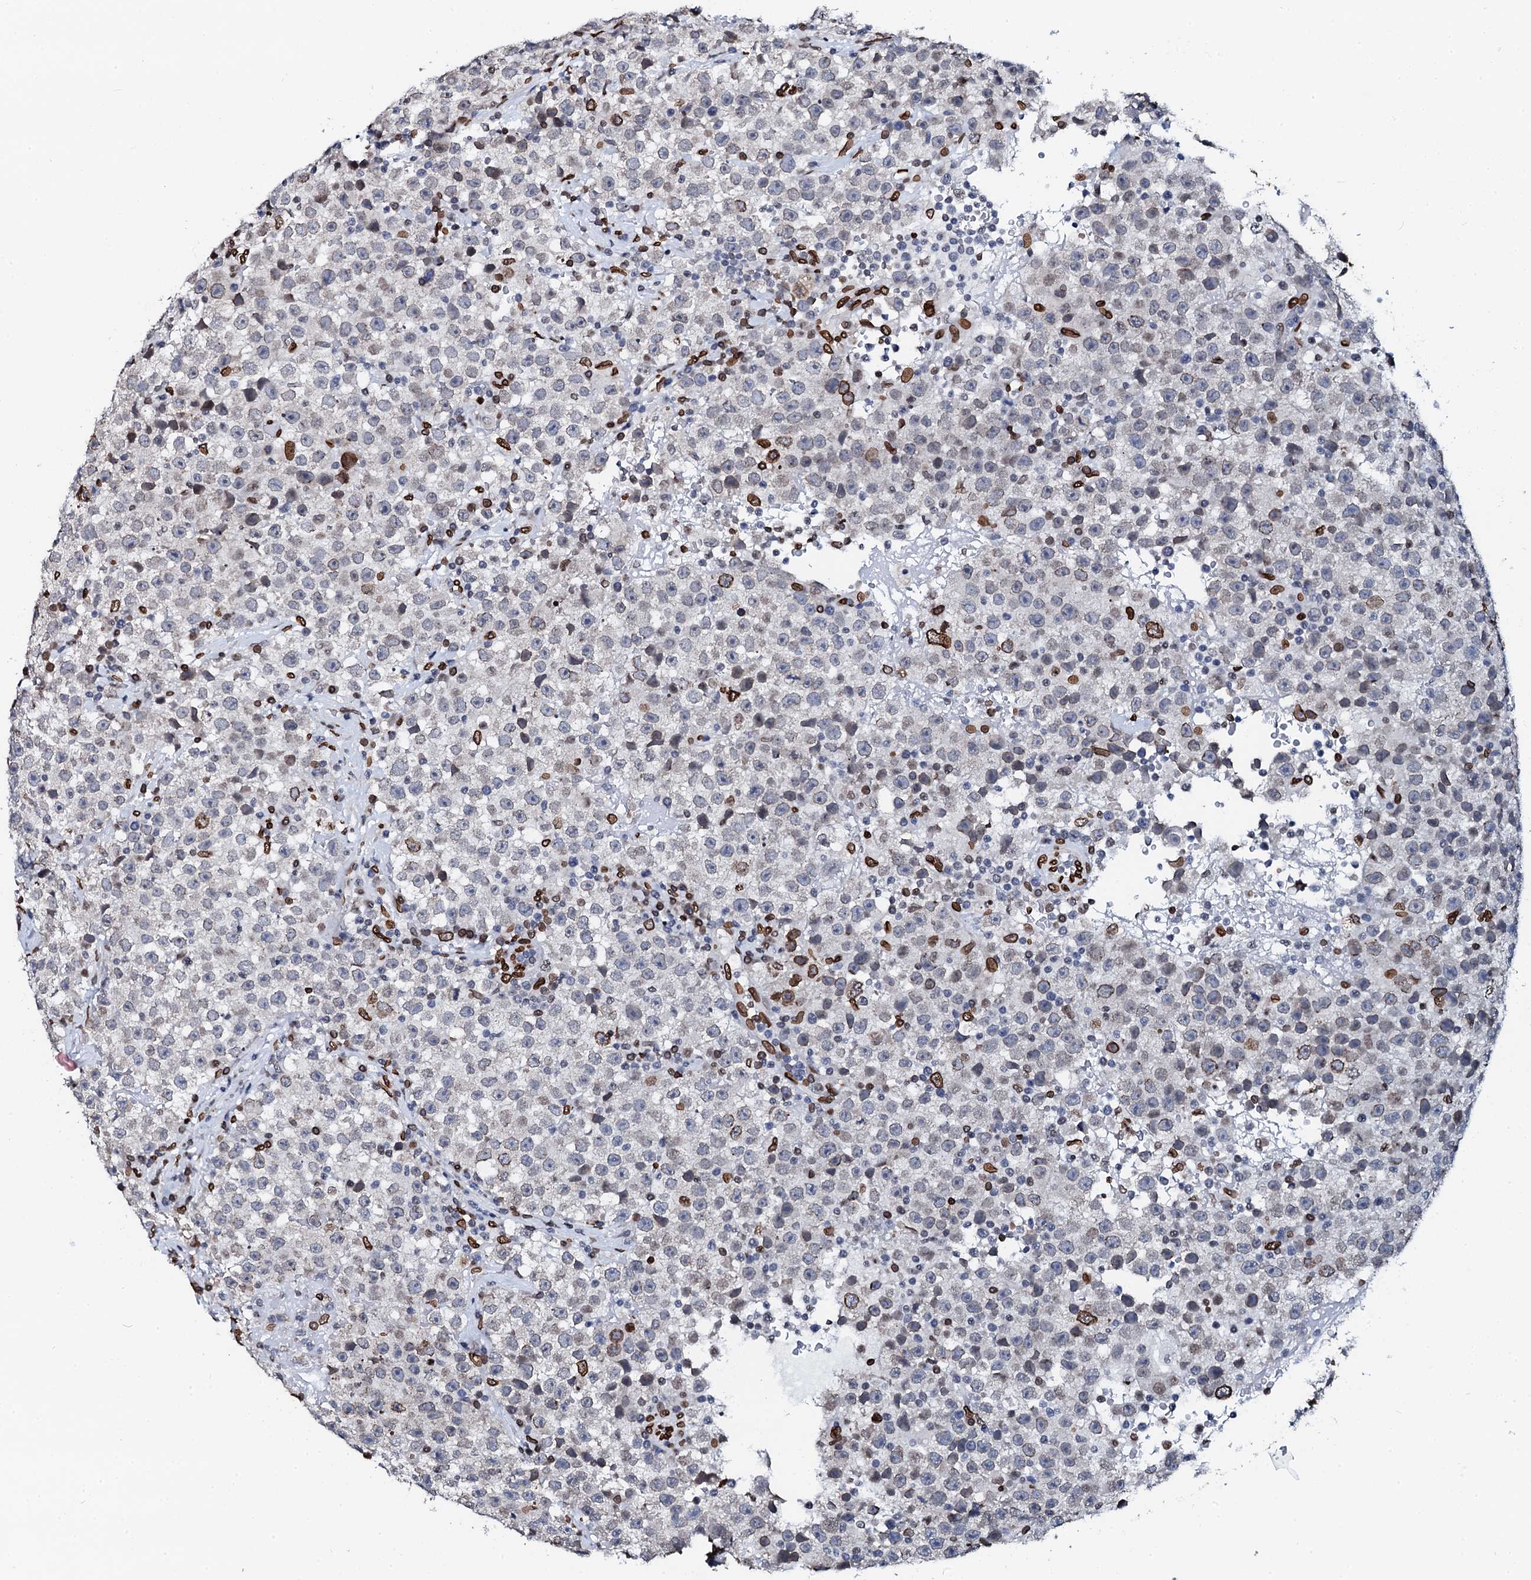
{"staining": {"intensity": "moderate", "quantity": "<25%", "location": "cytoplasmic/membranous,nuclear"}, "tissue": "testis cancer", "cell_type": "Tumor cells", "image_type": "cancer", "snomed": [{"axis": "morphology", "description": "Seminoma, NOS"}, {"axis": "topography", "description": "Testis"}], "caption": "Brown immunohistochemical staining in testis cancer (seminoma) displays moderate cytoplasmic/membranous and nuclear positivity in approximately <25% of tumor cells.", "gene": "KATNAL2", "patient": {"sex": "male", "age": 22}}